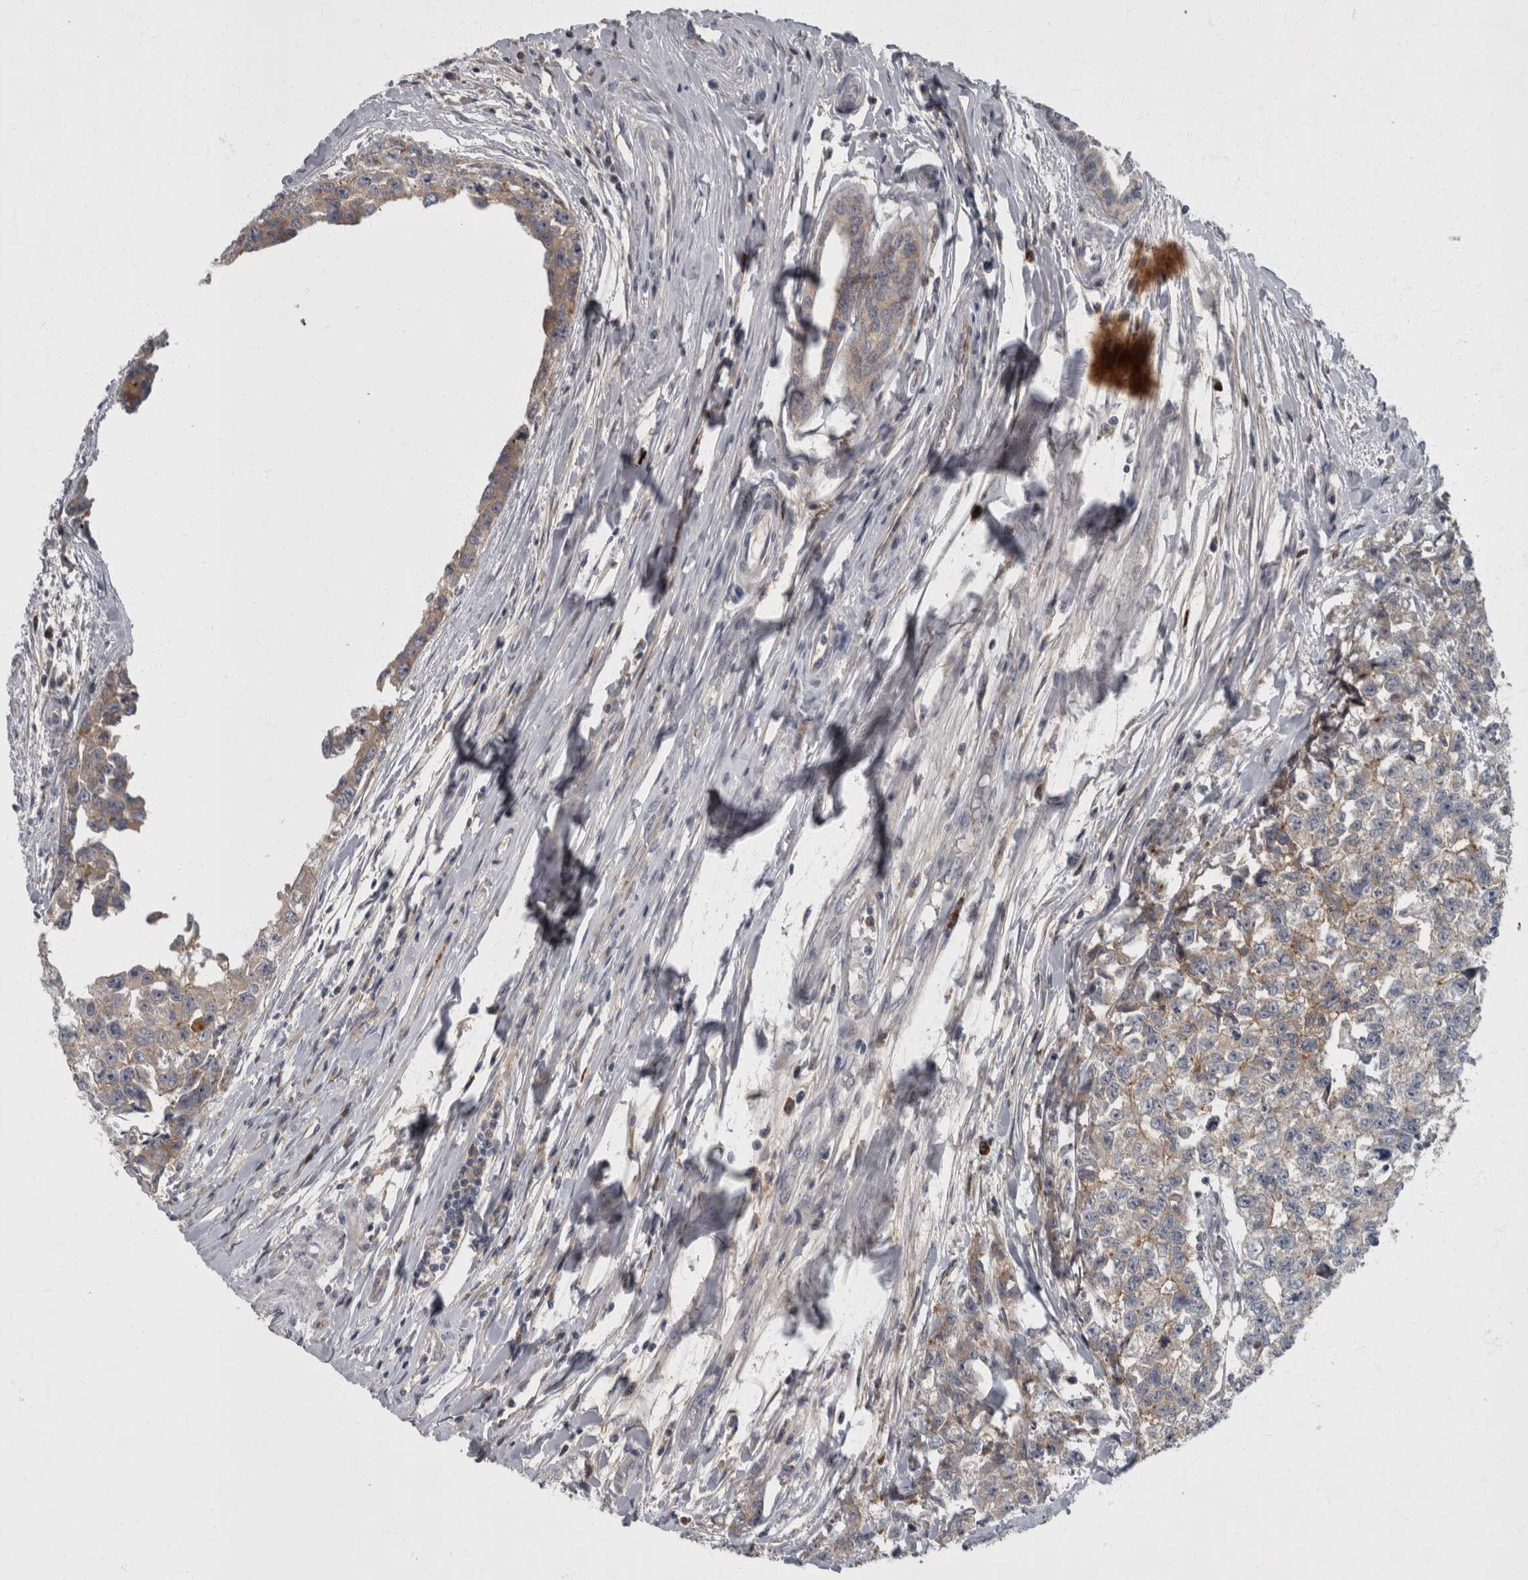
{"staining": {"intensity": "weak", "quantity": "<25%", "location": "cytoplasmic/membranous"}, "tissue": "testis cancer", "cell_type": "Tumor cells", "image_type": "cancer", "snomed": [{"axis": "morphology", "description": "Carcinoma, Embryonal, NOS"}, {"axis": "topography", "description": "Testis"}], "caption": "Immunohistochemistry (IHC) of human testis cancer (embryonal carcinoma) demonstrates no positivity in tumor cells.", "gene": "CDC42BPG", "patient": {"sex": "male", "age": 28}}